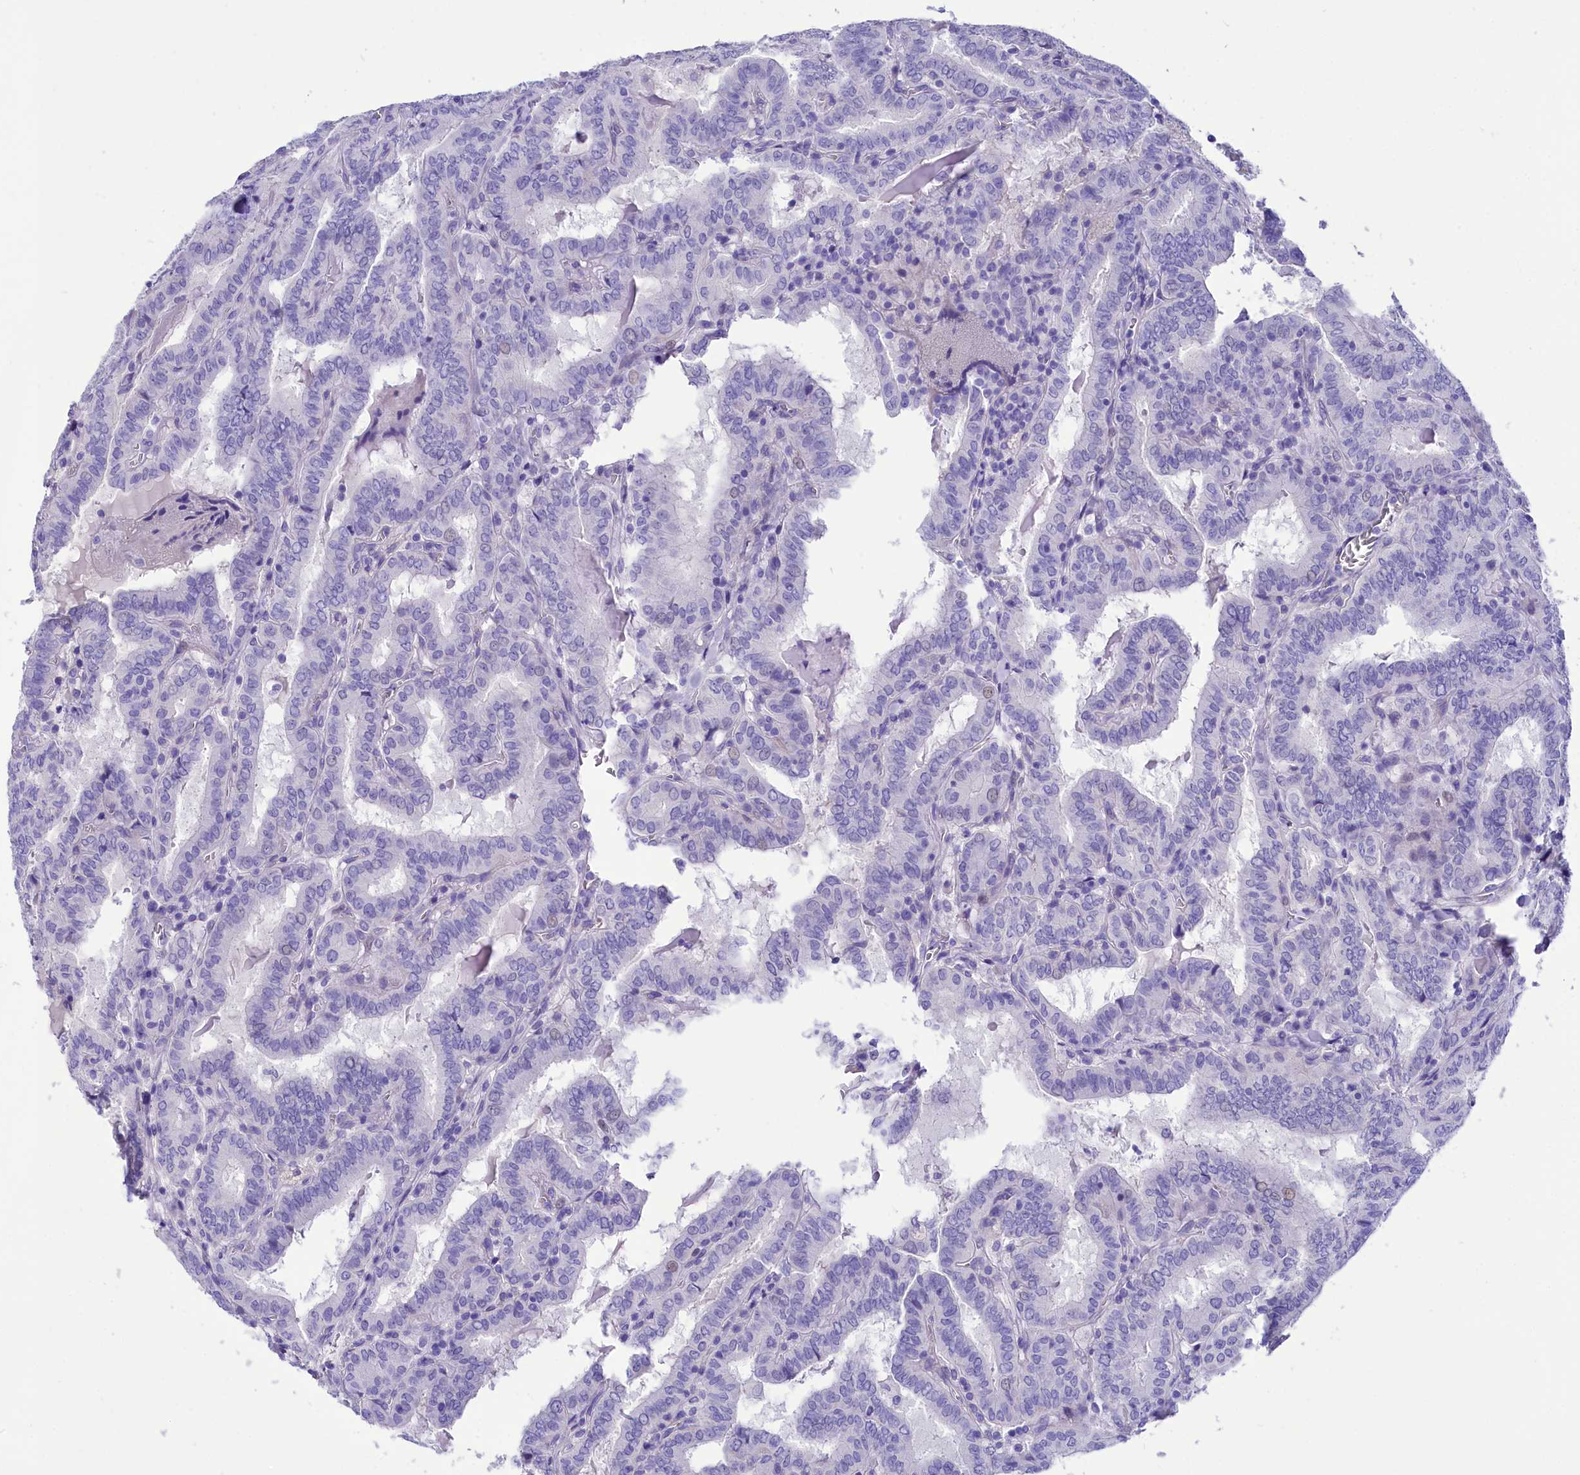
{"staining": {"intensity": "negative", "quantity": "none", "location": "none"}, "tissue": "thyroid cancer", "cell_type": "Tumor cells", "image_type": "cancer", "snomed": [{"axis": "morphology", "description": "Papillary adenocarcinoma, NOS"}, {"axis": "topography", "description": "Thyroid gland"}], "caption": "An immunohistochemistry photomicrograph of papillary adenocarcinoma (thyroid) is shown. There is no staining in tumor cells of papillary adenocarcinoma (thyroid). Brightfield microscopy of immunohistochemistry (IHC) stained with DAB (3,3'-diaminobenzidine) (brown) and hematoxylin (blue), captured at high magnification.", "gene": "TTC36", "patient": {"sex": "female", "age": 72}}